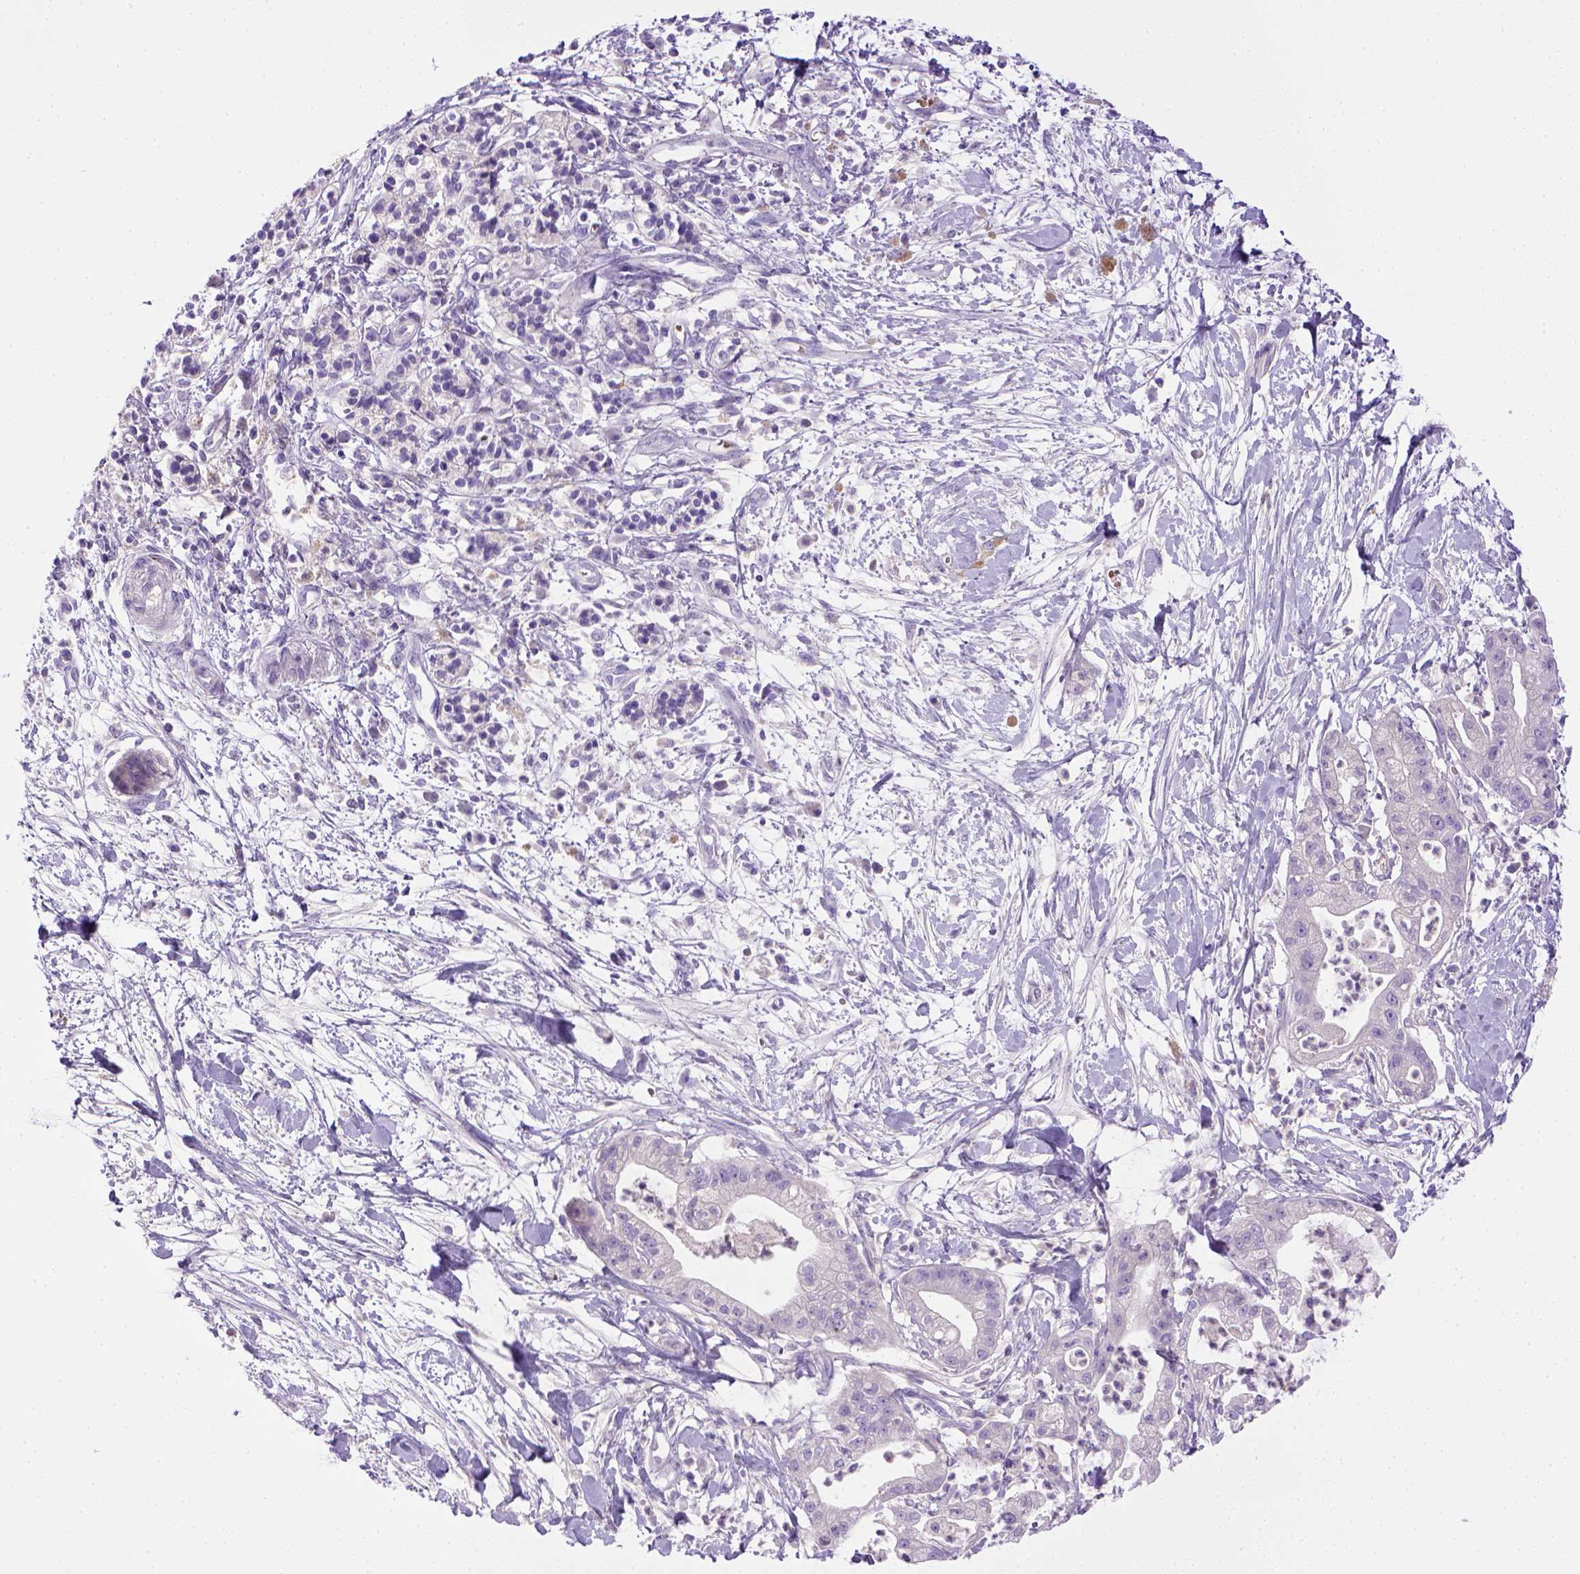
{"staining": {"intensity": "negative", "quantity": "none", "location": "none"}, "tissue": "pancreatic cancer", "cell_type": "Tumor cells", "image_type": "cancer", "snomed": [{"axis": "morphology", "description": "Normal tissue, NOS"}, {"axis": "morphology", "description": "Adenocarcinoma, NOS"}, {"axis": "topography", "description": "Lymph node"}, {"axis": "topography", "description": "Pancreas"}], "caption": "Tumor cells are negative for protein expression in human pancreatic cancer. (DAB (3,3'-diaminobenzidine) IHC visualized using brightfield microscopy, high magnification).", "gene": "BAAT", "patient": {"sex": "female", "age": 58}}